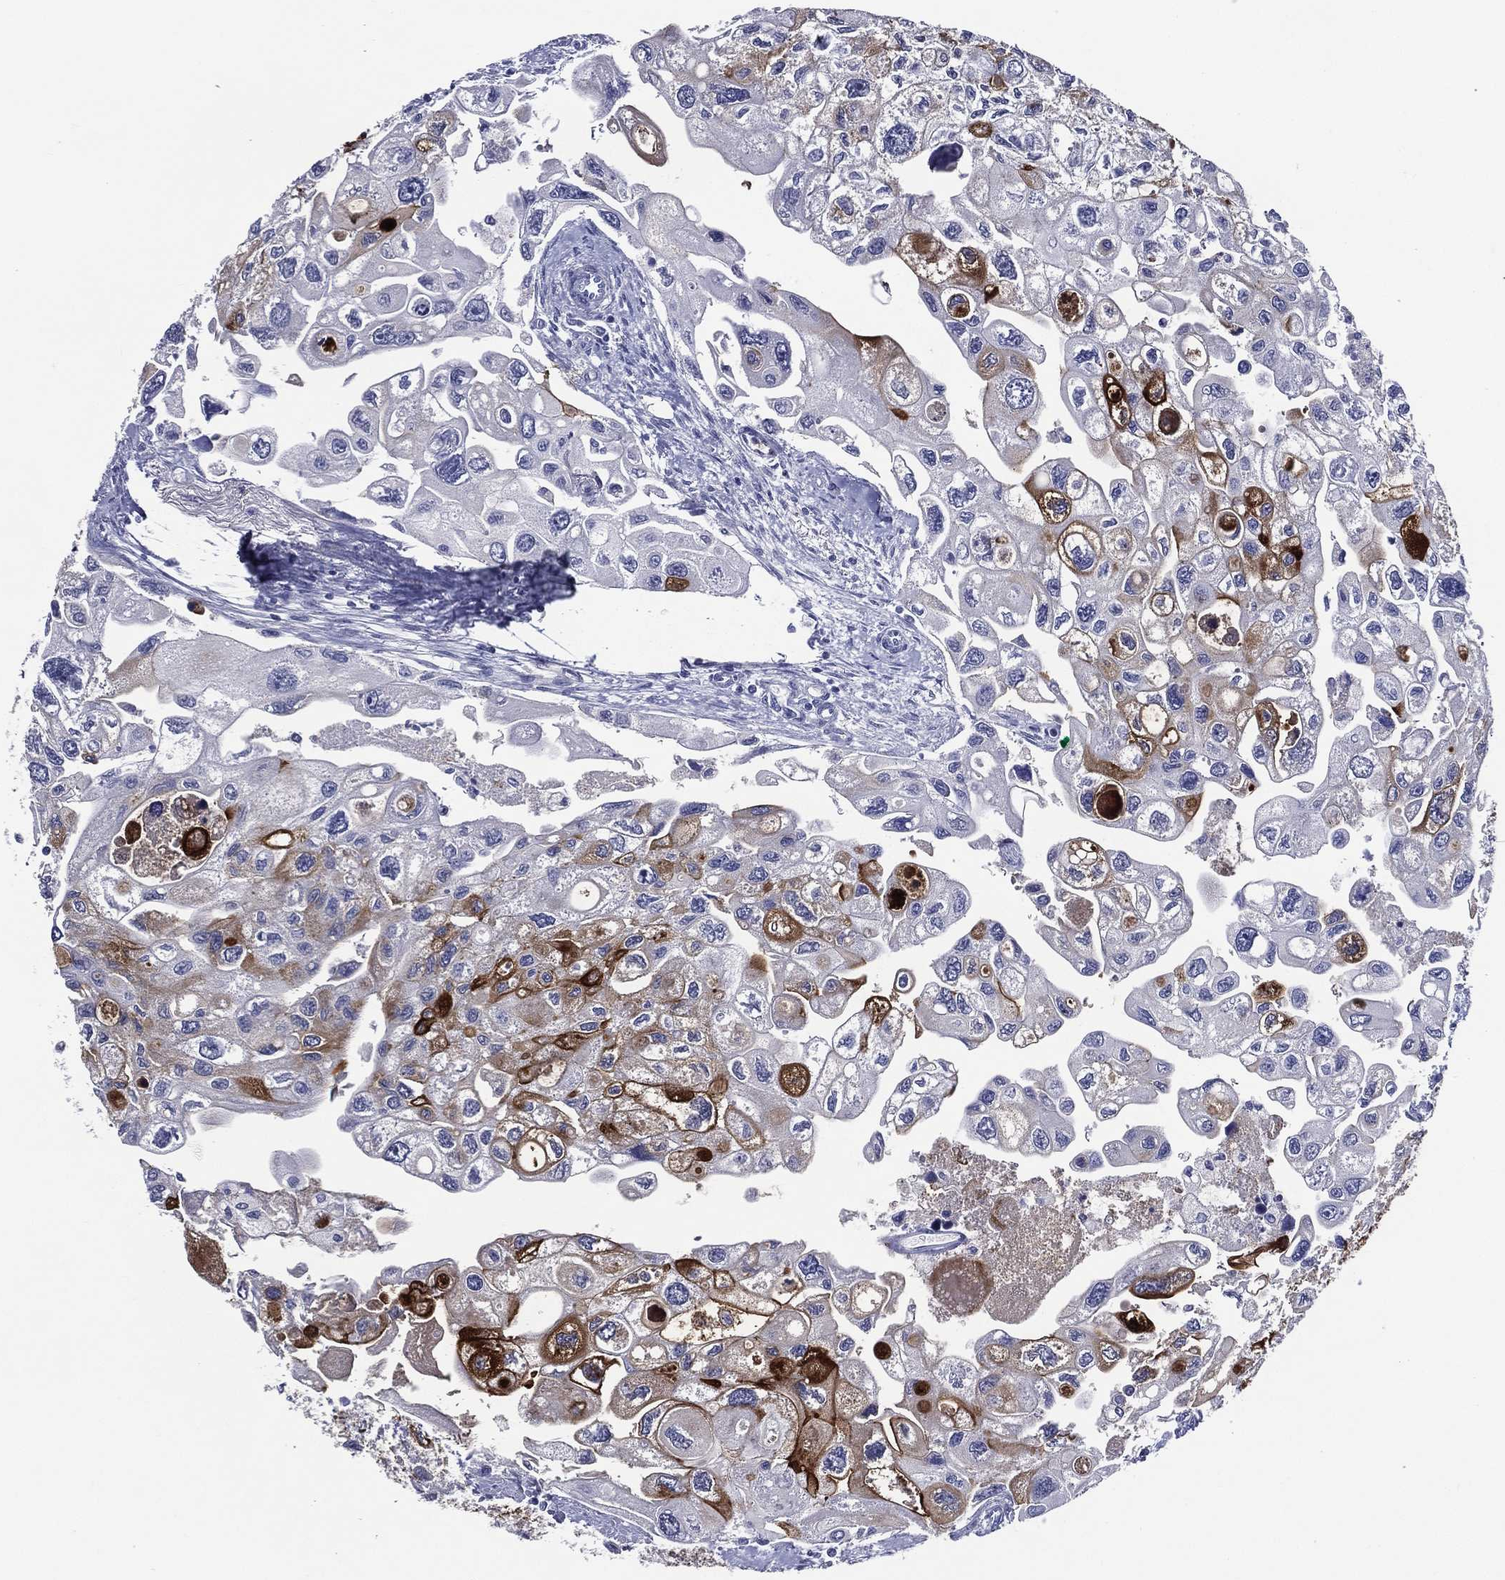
{"staining": {"intensity": "strong", "quantity": "<25%", "location": "cytoplasmic/membranous"}, "tissue": "urothelial cancer", "cell_type": "Tumor cells", "image_type": "cancer", "snomed": [{"axis": "morphology", "description": "Urothelial carcinoma, High grade"}, {"axis": "topography", "description": "Urinary bladder"}], "caption": "This histopathology image reveals IHC staining of human urothelial cancer, with medium strong cytoplasmic/membranous expression in about <25% of tumor cells.", "gene": "ACE2", "patient": {"sex": "male", "age": 59}}